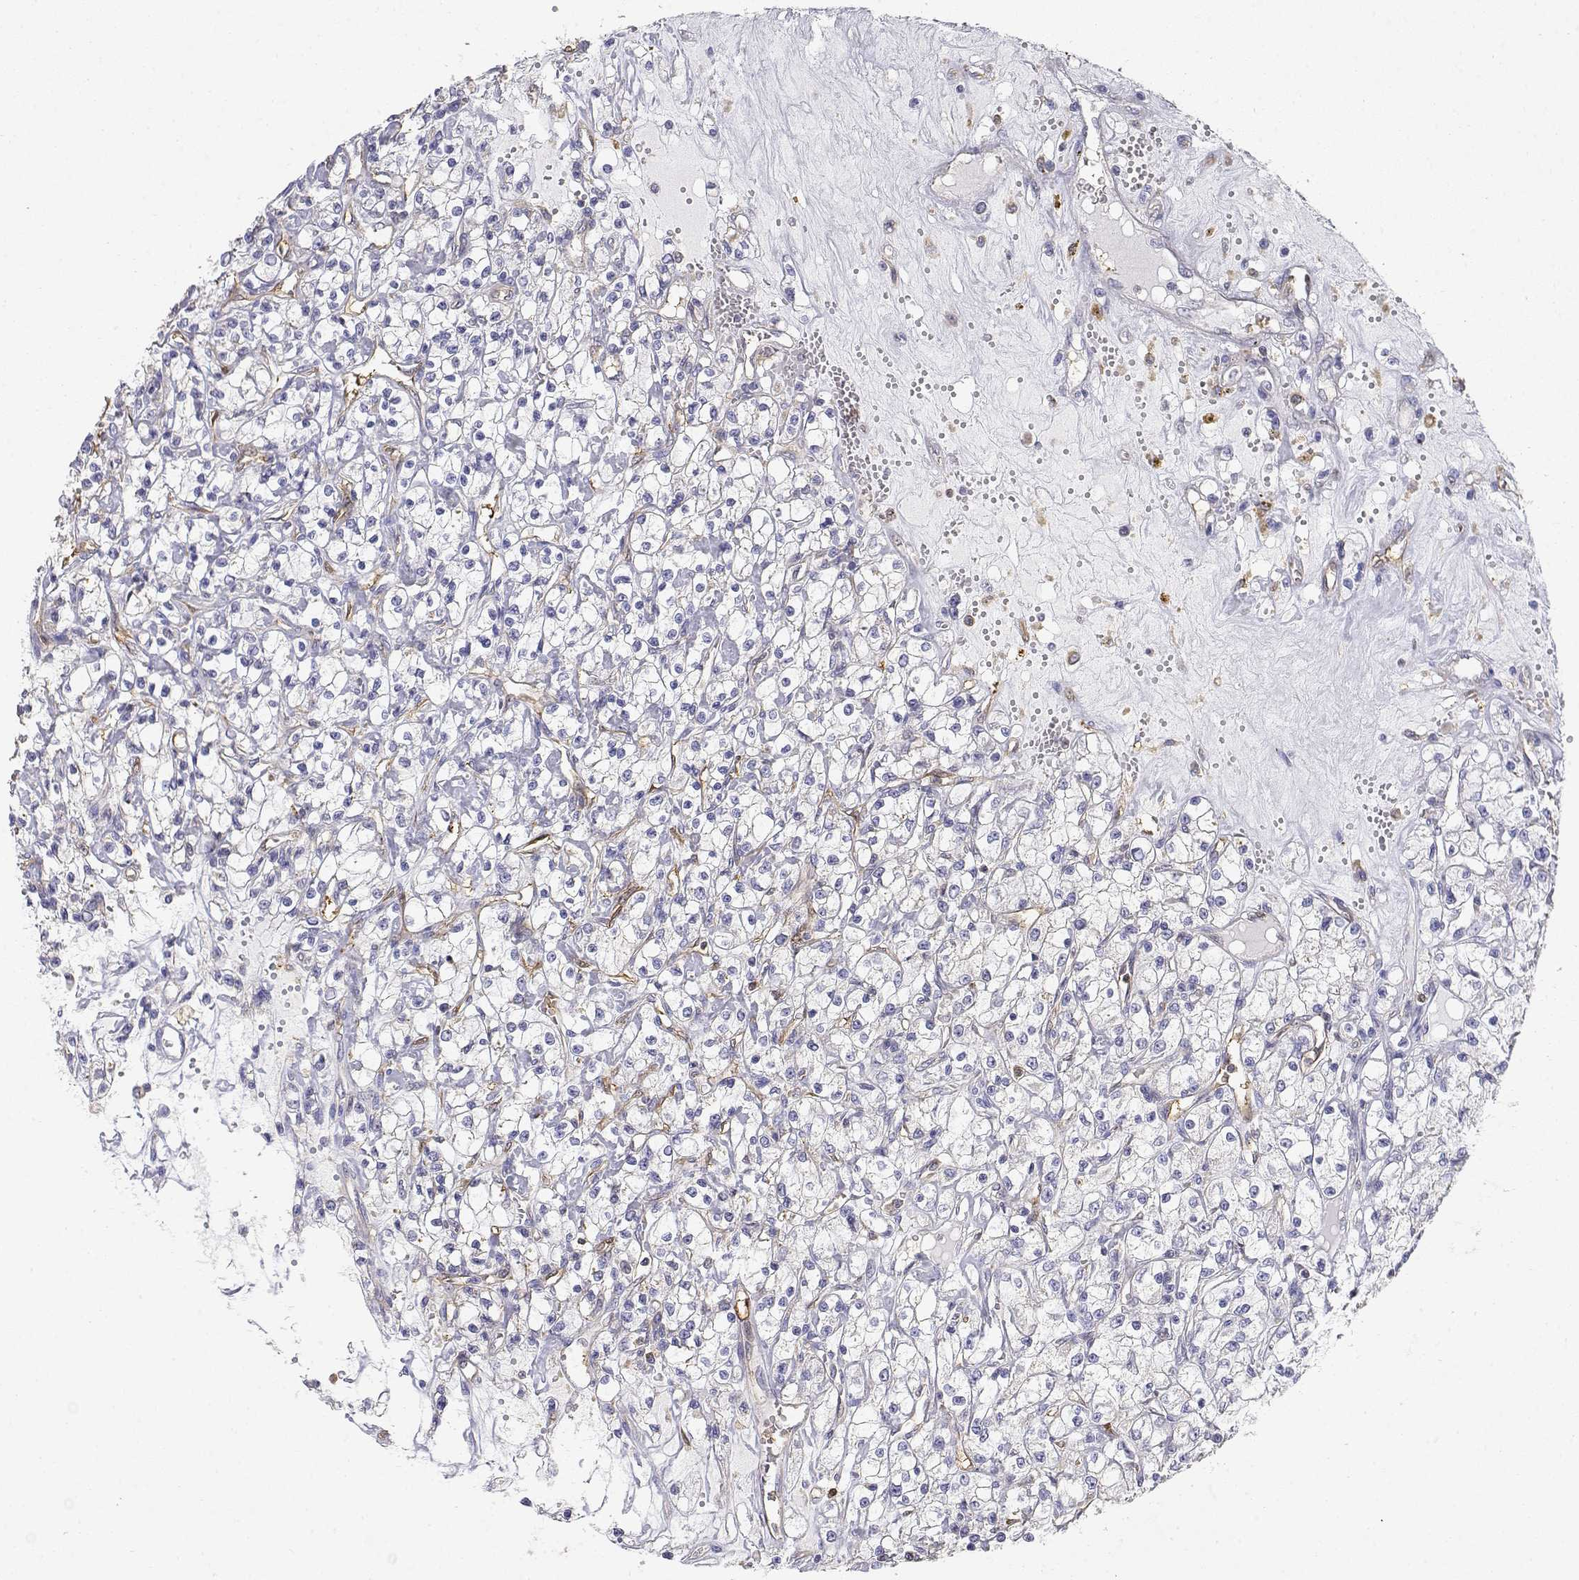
{"staining": {"intensity": "negative", "quantity": "none", "location": "none"}, "tissue": "renal cancer", "cell_type": "Tumor cells", "image_type": "cancer", "snomed": [{"axis": "morphology", "description": "Adenocarcinoma, NOS"}, {"axis": "topography", "description": "Kidney"}], "caption": "Immunohistochemical staining of renal cancer (adenocarcinoma) displays no significant staining in tumor cells. Nuclei are stained in blue.", "gene": "ADA", "patient": {"sex": "female", "age": 59}}